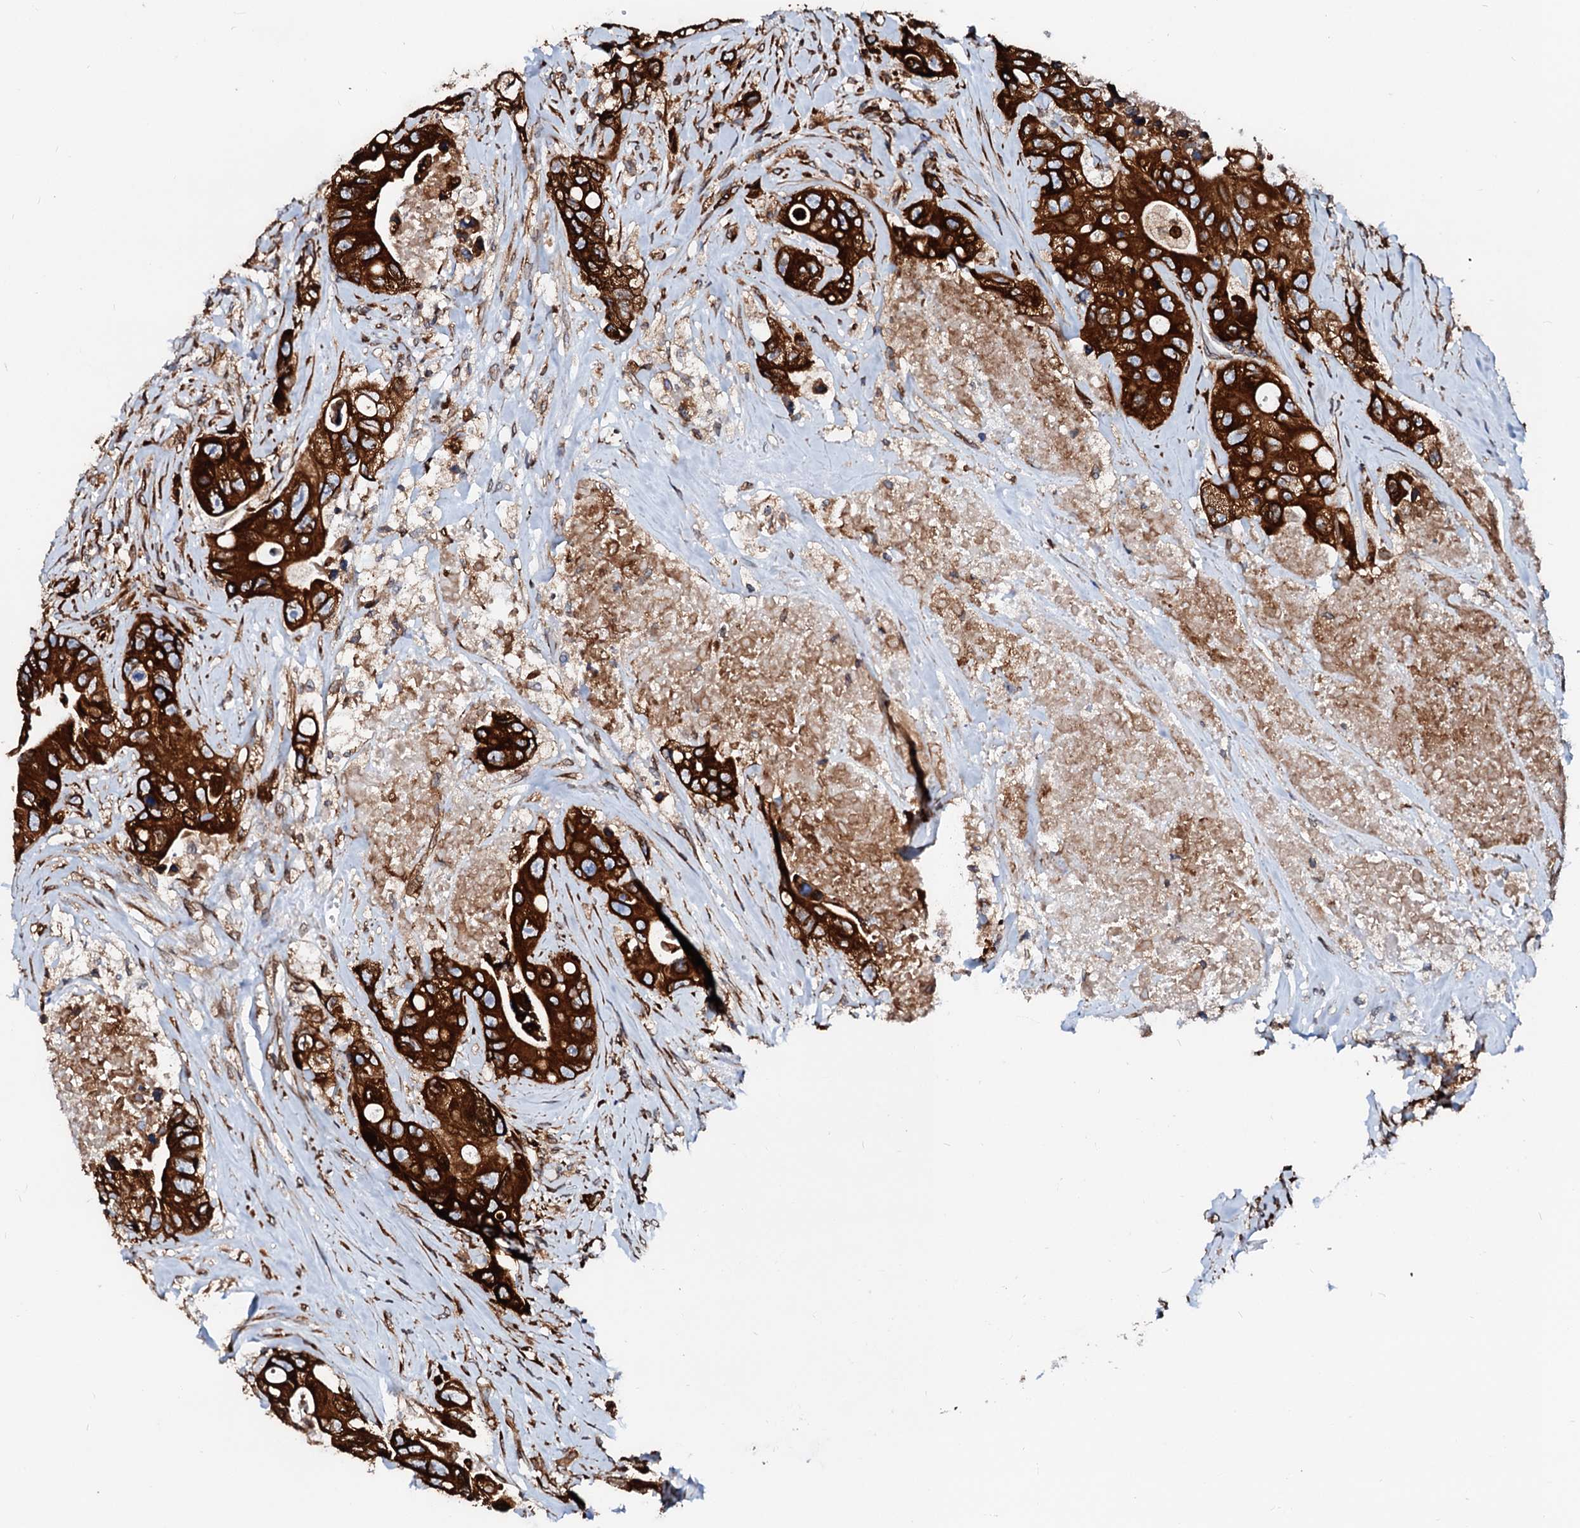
{"staining": {"intensity": "strong", "quantity": ">75%", "location": "cytoplasmic/membranous"}, "tissue": "colorectal cancer", "cell_type": "Tumor cells", "image_type": "cancer", "snomed": [{"axis": "morphology", "description": "Adenocarcinoma, NOS"}, {"axis": "topography", "description": "Colon"}], "caption": "High-magnification brightfield microscopy of colorectal adenocarcinoma stained with DAB (brown) and counterstained with hematoxylin (blue). tumor cells exhibit strong cytoplasmic/membranous expression is identified in approximately>75% of cells. The staining was performed using DAB (3,3'-diaminobenzidine) to visualize the protein expression in brown, while the nuclei were stained in blue with hematoxylin (Magnification: 20x).", "gene": "DERL1", "patient": {"sex": "female", "age": 46}}